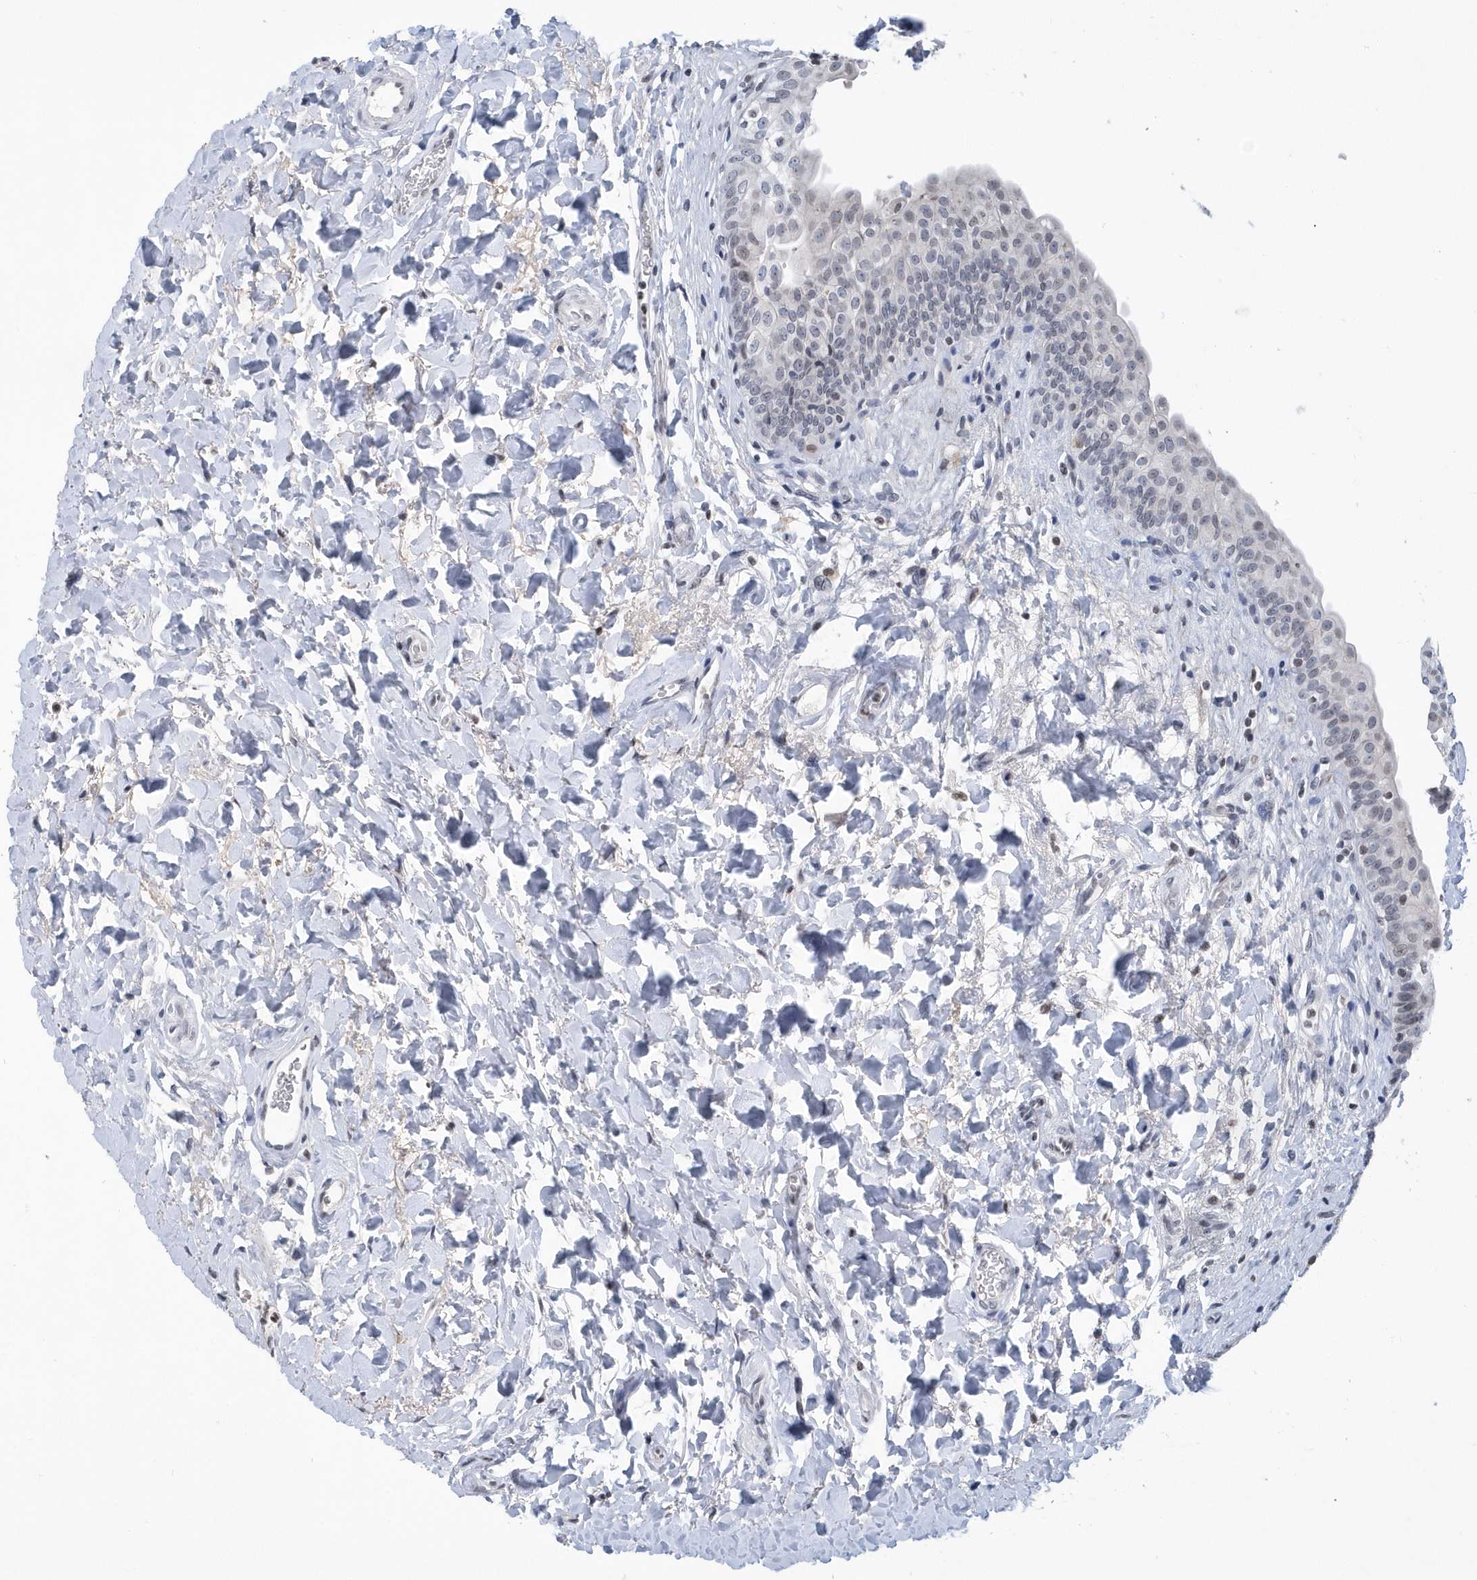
{"staining": {"intensity": "negative", "quantity": "none", "location": "none"}, "tissue": "urinary bladder", "cell_type": "Urothelial cells", "image_type": "normal", "snomed": [{"axis": "morphology", "description": "Normal tissue, NOS"}, {"axis": "topography", "description": "Urinary bladder"}], "caption": "DAB (3,3'-diaminobenzidine) immunohistochemical staining of unremarkable urinary bladder exhibits no significant expression in urothelial cells. The staining is performed using DAB brown chromogen with nuclei counter-stained in using hematoxylin.", "gene": "VWA5B2", "patient": {"sex": "male", "age": 83}}